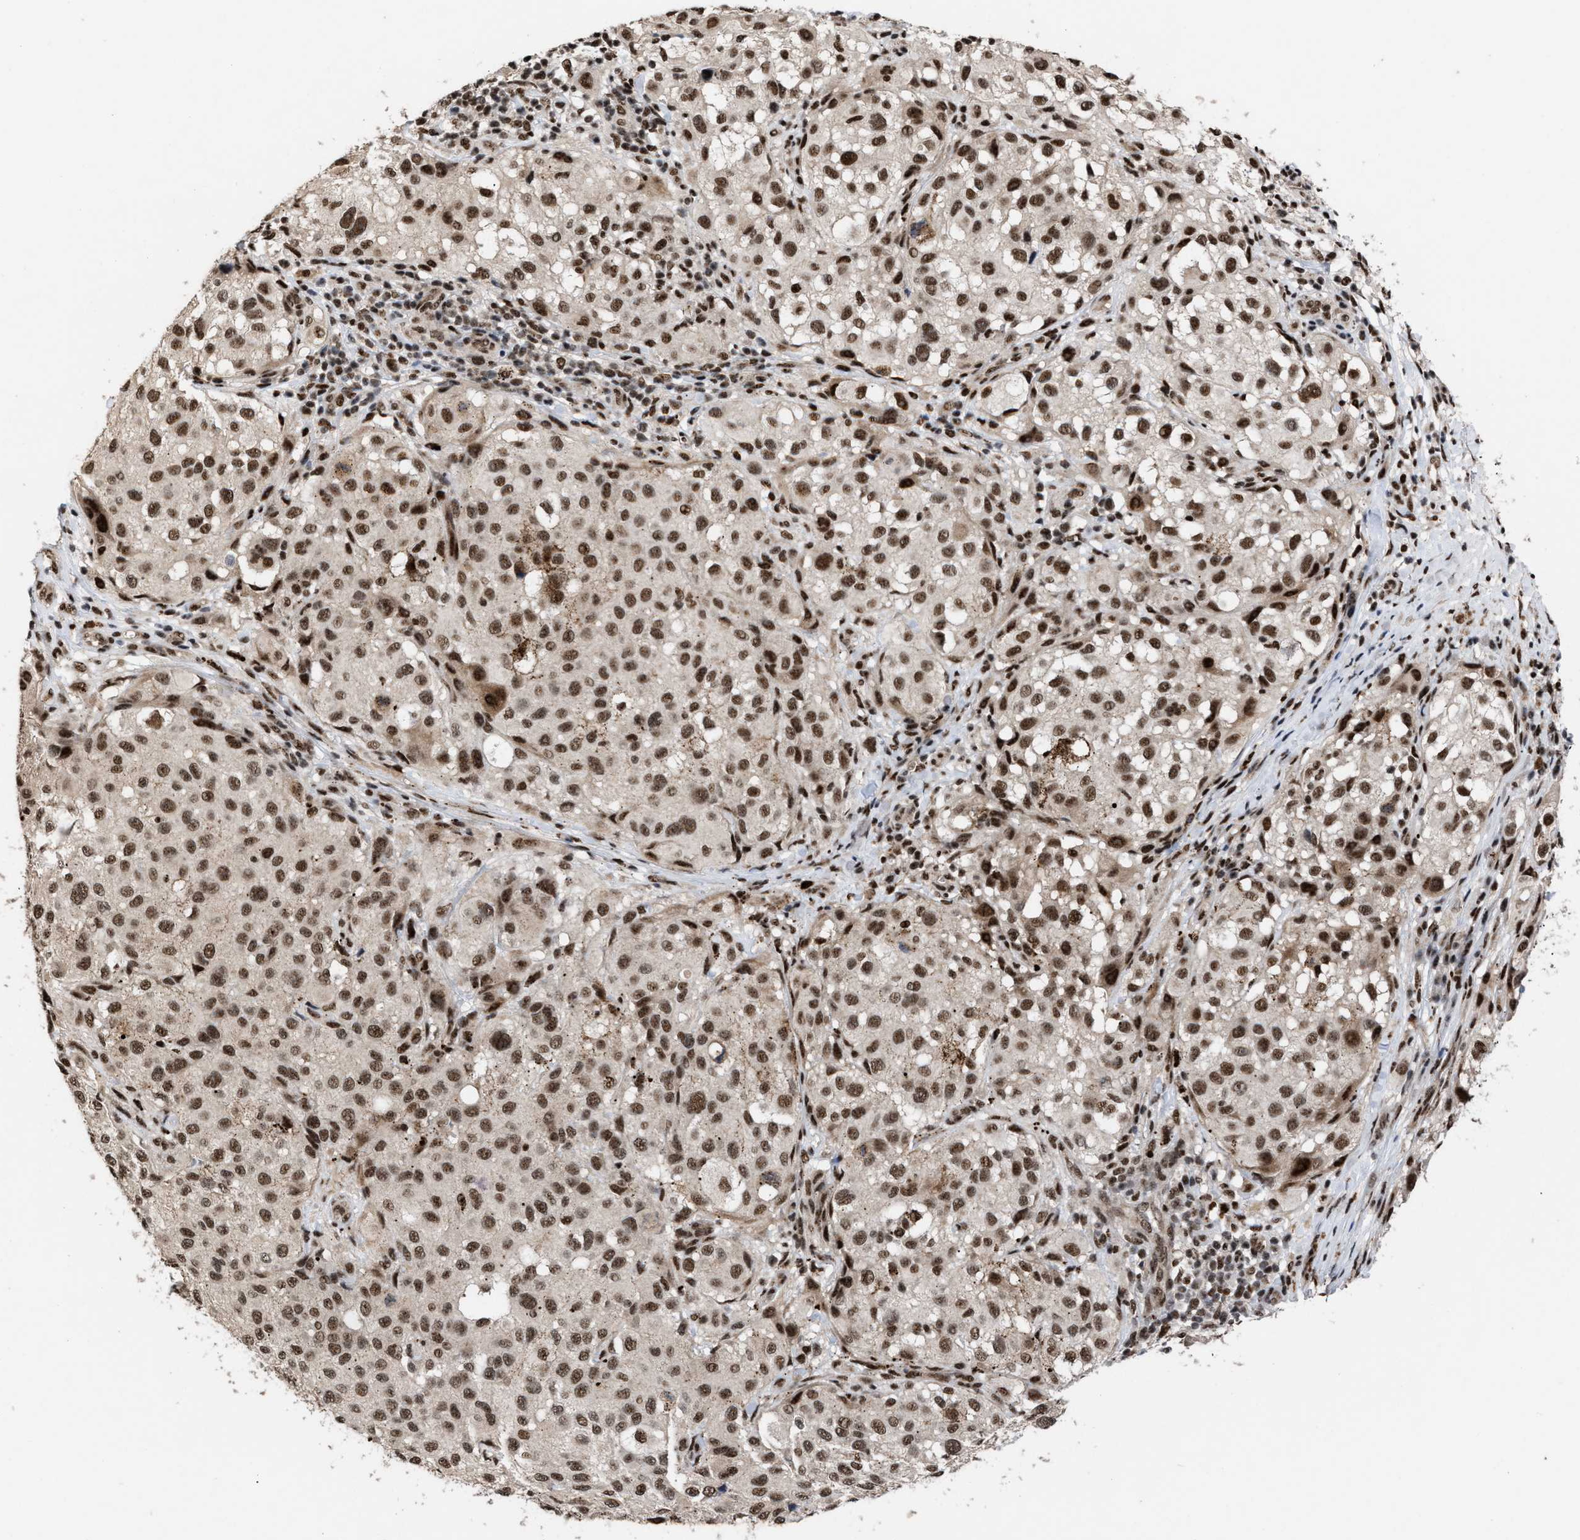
{"staining": {"intensity": "strong", "quantity": ">75%", "location": "nuclear"}, "tissue": "melanoma", "cell_type": "Tumor cells", "image_type": "cancer", "snomed": [{"axis": "morphology", "description": "Necrosis, NOS"}, {"axis": "morphology", "description": "Malignant melanoma, NOS"}, {"axis": "topography", "description": "Skin"}], "caption": "Melanoma was stained to show a protein in brown. There is high levels of strong nuclear positivity in approximately >75% of tumor cells. (DAB IHC, brown staining for protein, blue staining for nuclei).", "gene": "EIF4A3", "patient": {"sex": "female", "age": 87}}